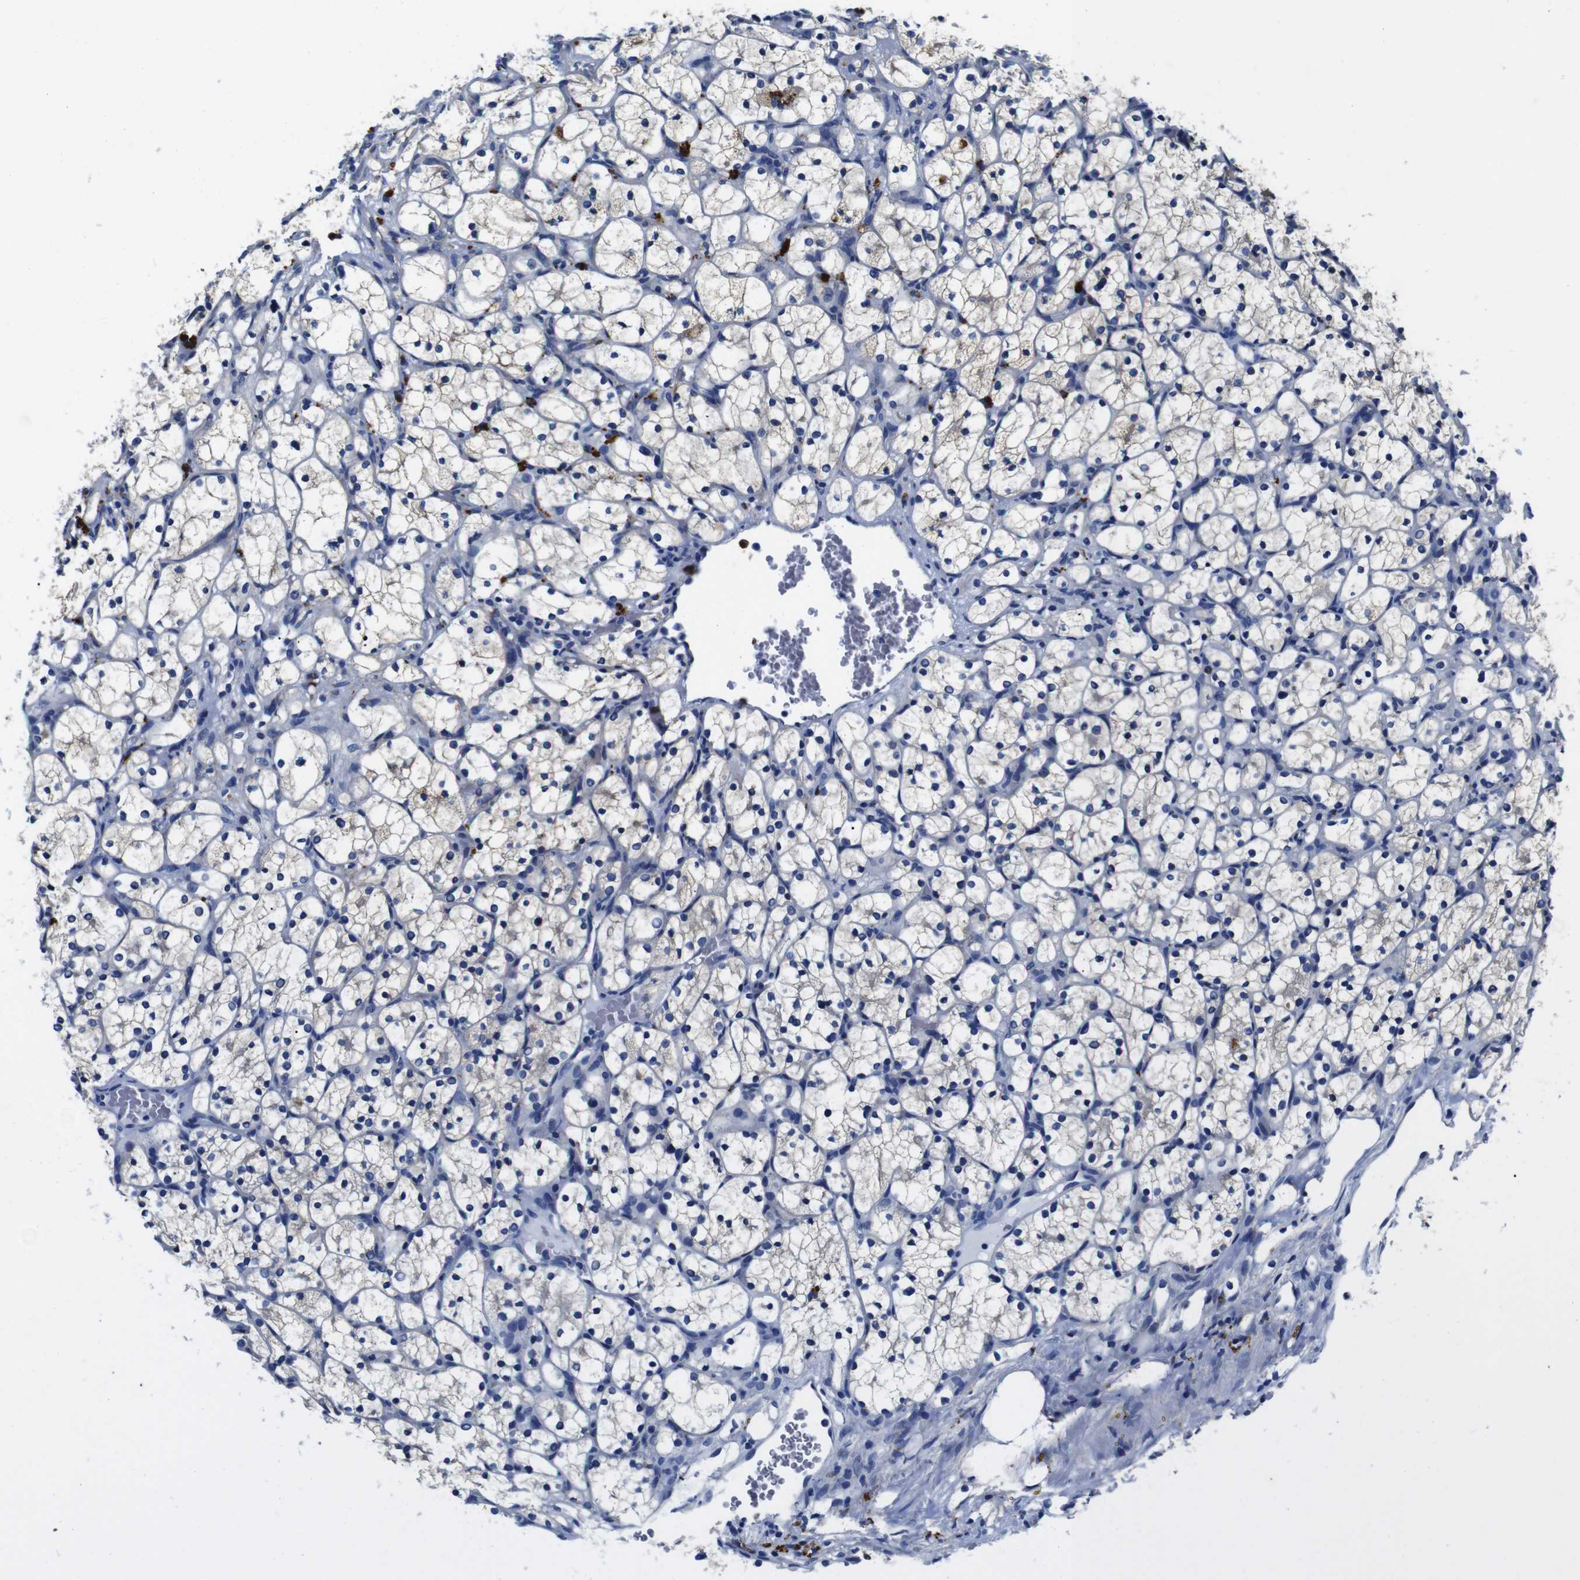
{"staining": {"intensity": "negative", "quantity": "none", "location": "none"}, "tissue": "renal cancer", "cell_type": "Tumor cells", "image_type": "cancer", "snomed": [{"axis": "morphology", "description": "Adenocarcinoma, NOS"}, {"axis": "topography", "description": "Kidney"}], "caption": "The IHC micrograph has no significant positivity in tumor cells of renal cancer tissue.", "gene": "GIMAP2", "patient": {"sex": "female", "age": 69}}